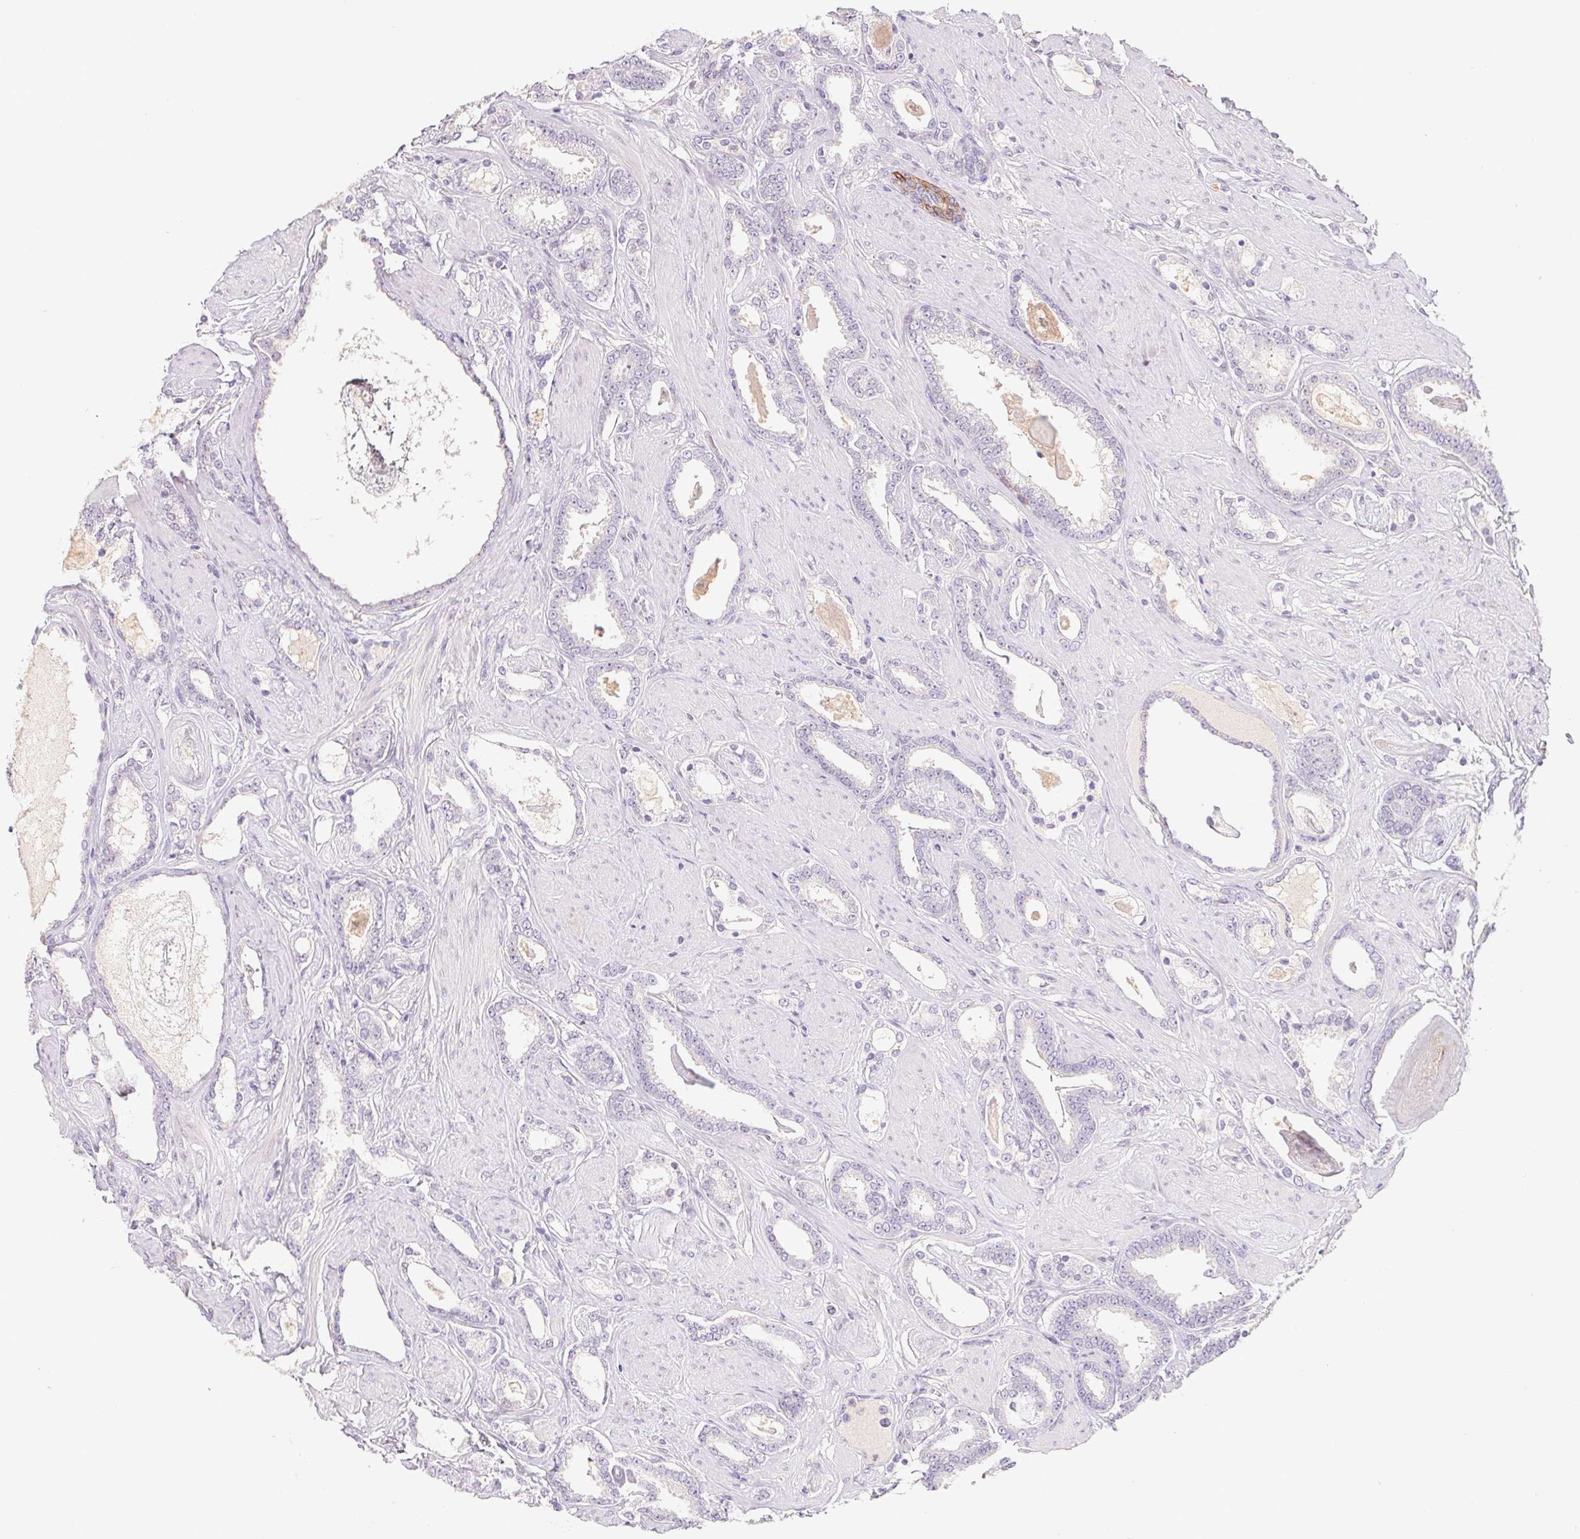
{"staining": {"intensity": "negative", "quantity": "none", "location": "none"}, "tissue": "prostate cancer", "cell_type": "Tumor cells", "image_type": "cancer", "snomed": [{"axis": "morphology", "description": "Adenocarcinoma, High grade"}, {"axis": "topography", "description": "Prostate"}], "caption": "Photomicrograph shows no significant protein expression in tumor cells of prostate cancer.", "gene": "PNMA8B", "patient": {"sex": "male", "age": 63}}